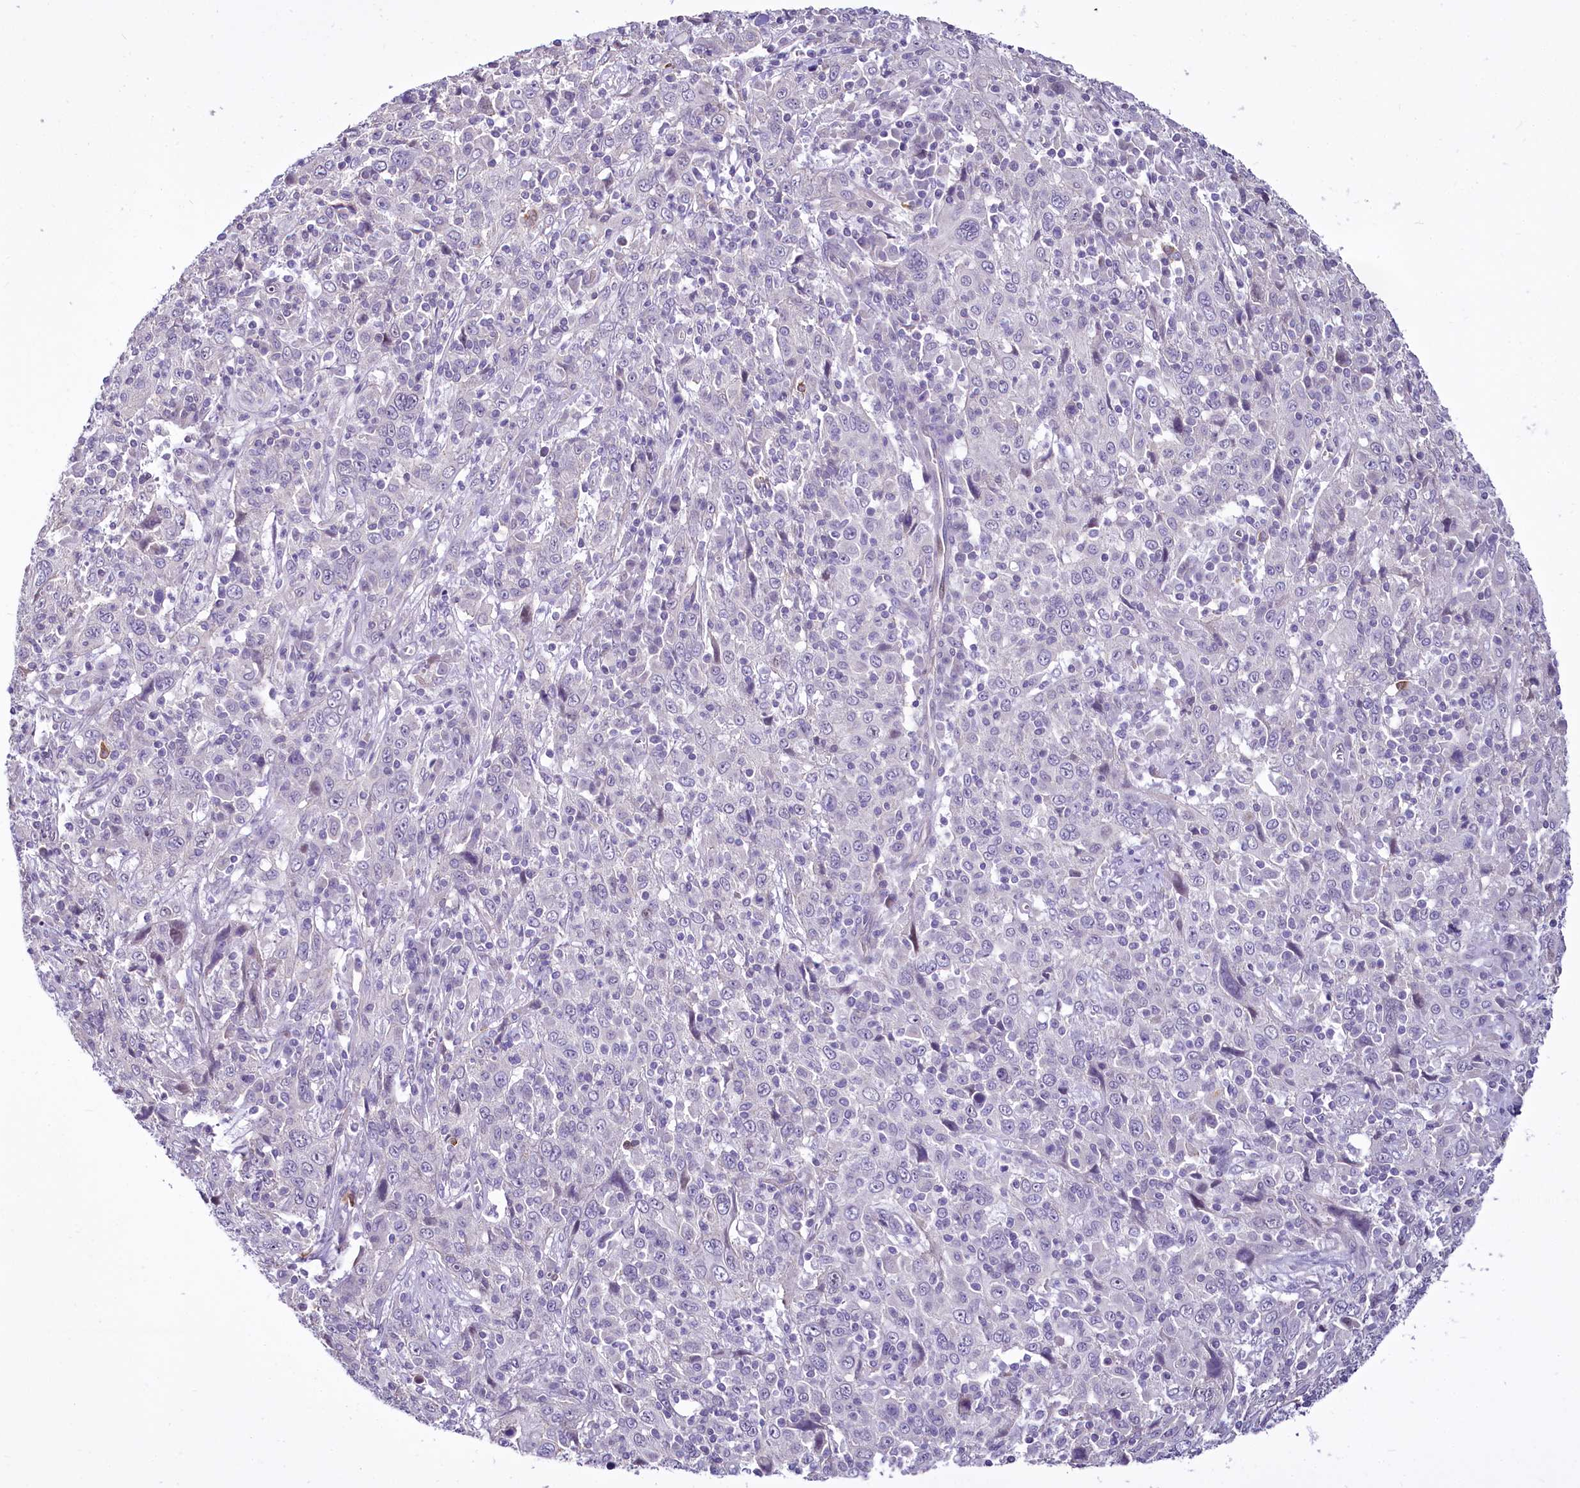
{"staining": {"intensity": "negative", "quantity": "none", "location": "none"}, "tissue": "cervical cancer", "cell_type": "Tumor cells", "image_type": "cancer", "snomed": [{"axis": "morphology", "description": "Squamous cell carcinoma, NOS"}, {"axis": "topography", "description": "Cervix"}], "caption": "This is an immunohistochemistry (IHC) histopathology image of human cervical squamous cell carcinoma. There is no positivity in tumor cells.", "gene": "BANK1", "patient": {"sex": "female", "age": 46}}